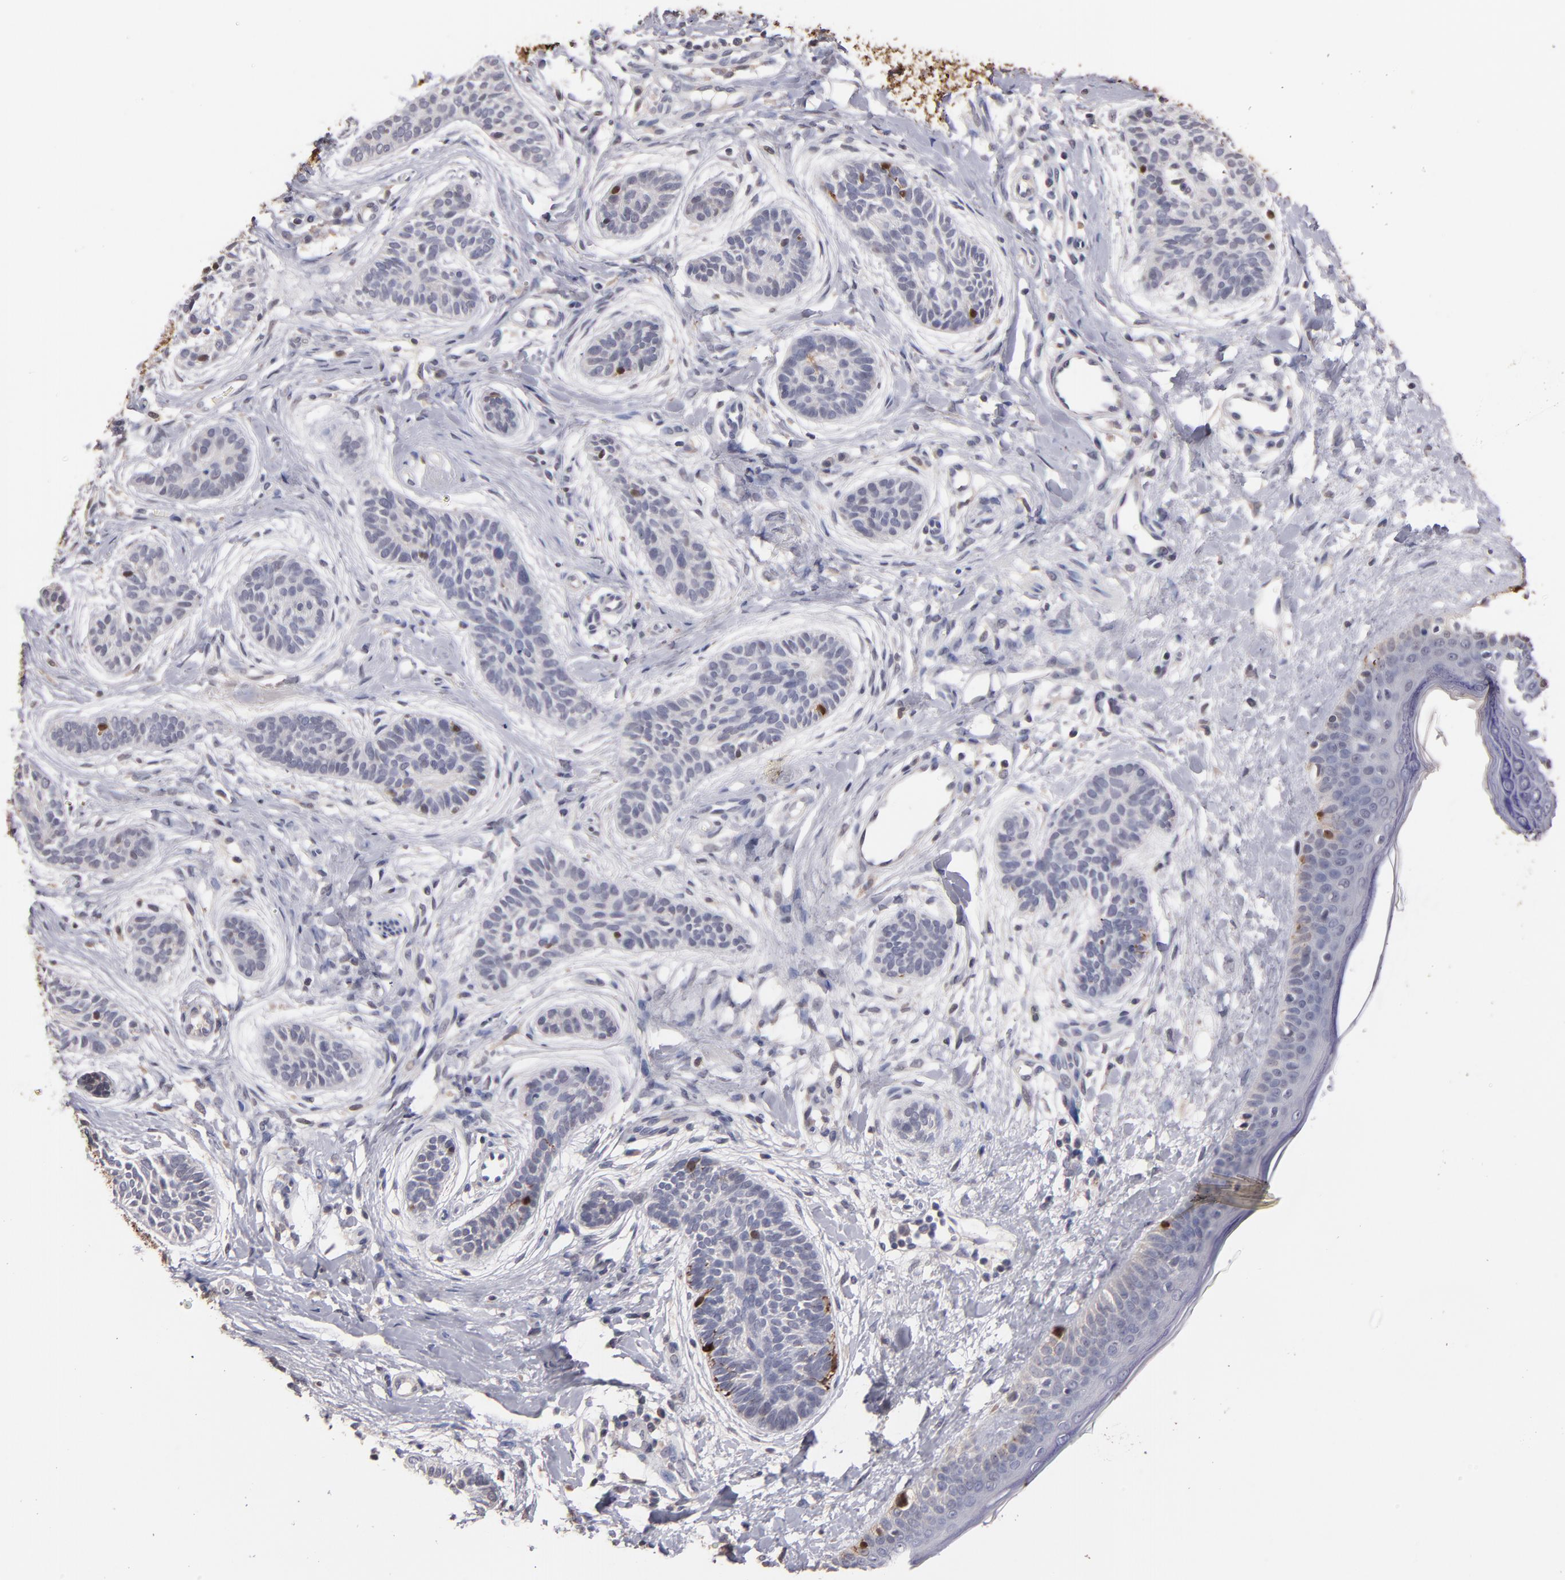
{"staining": {"intensity": "negative", "quantity": "none", "location": "none"}, "tissue": "skin cancer", "cell_type": "Tumor cells", "image_type": "cancer", "snomed": [{"axis": "morphology", "description": "Normal tissue, NOS"}, {"axis": "morphology", "description": "Basal cell carcinoma"}, {"axis": "topography", "description": "Skin"}], "caption": "This is a micrograph of immunohistochemistry staining of skin cancer, which shows no positivity in tumor cells.", "gene": "S100A1", "patient": {"sex": "male", "age": 63}}